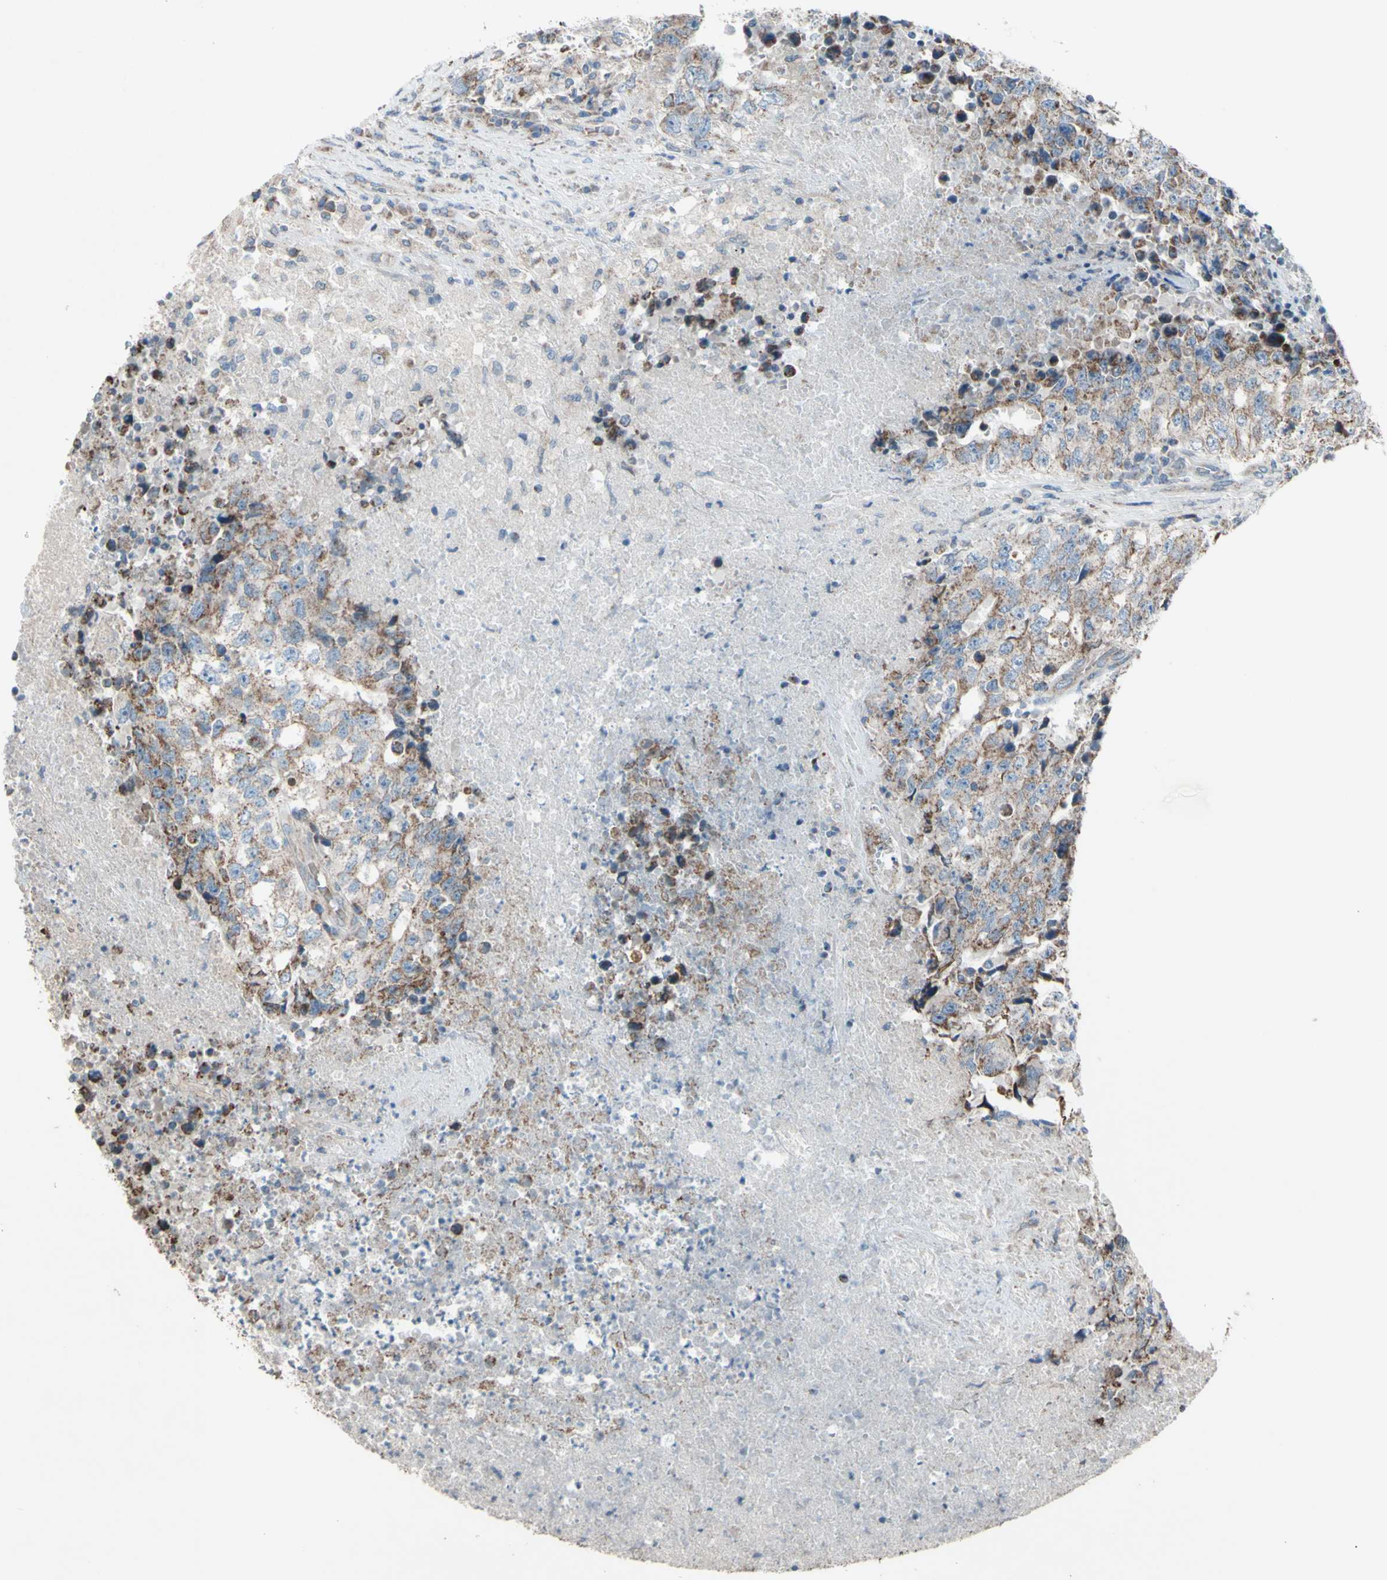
{"staining": {"intensity": "moderate", "quantity": "25%-75%", "location": "cytoplasmic/membranous"}, "tissue": "testis cancer", "cell_type": "Tumor cells", "image_type": "cancer", "snomed": [{"axis": "morphology", "description": "Necrosis, NOS"}, {"axis": "morphology", "description": "Carcinoma, Embryonal, NOS"}, {"axis": "topography", "description": "Testis"}], "caption": "This histopathology image displays embryonal carcinoma (testis) stained with immunohistochemistry to label a protein in brown. The cytoplasmic/membranous of tumor cells show moderate positivity for the protein. Nuclei are counter-stained blue.", "gene": "ACOT8", "patient": {"sex": "male", "age": 19}}